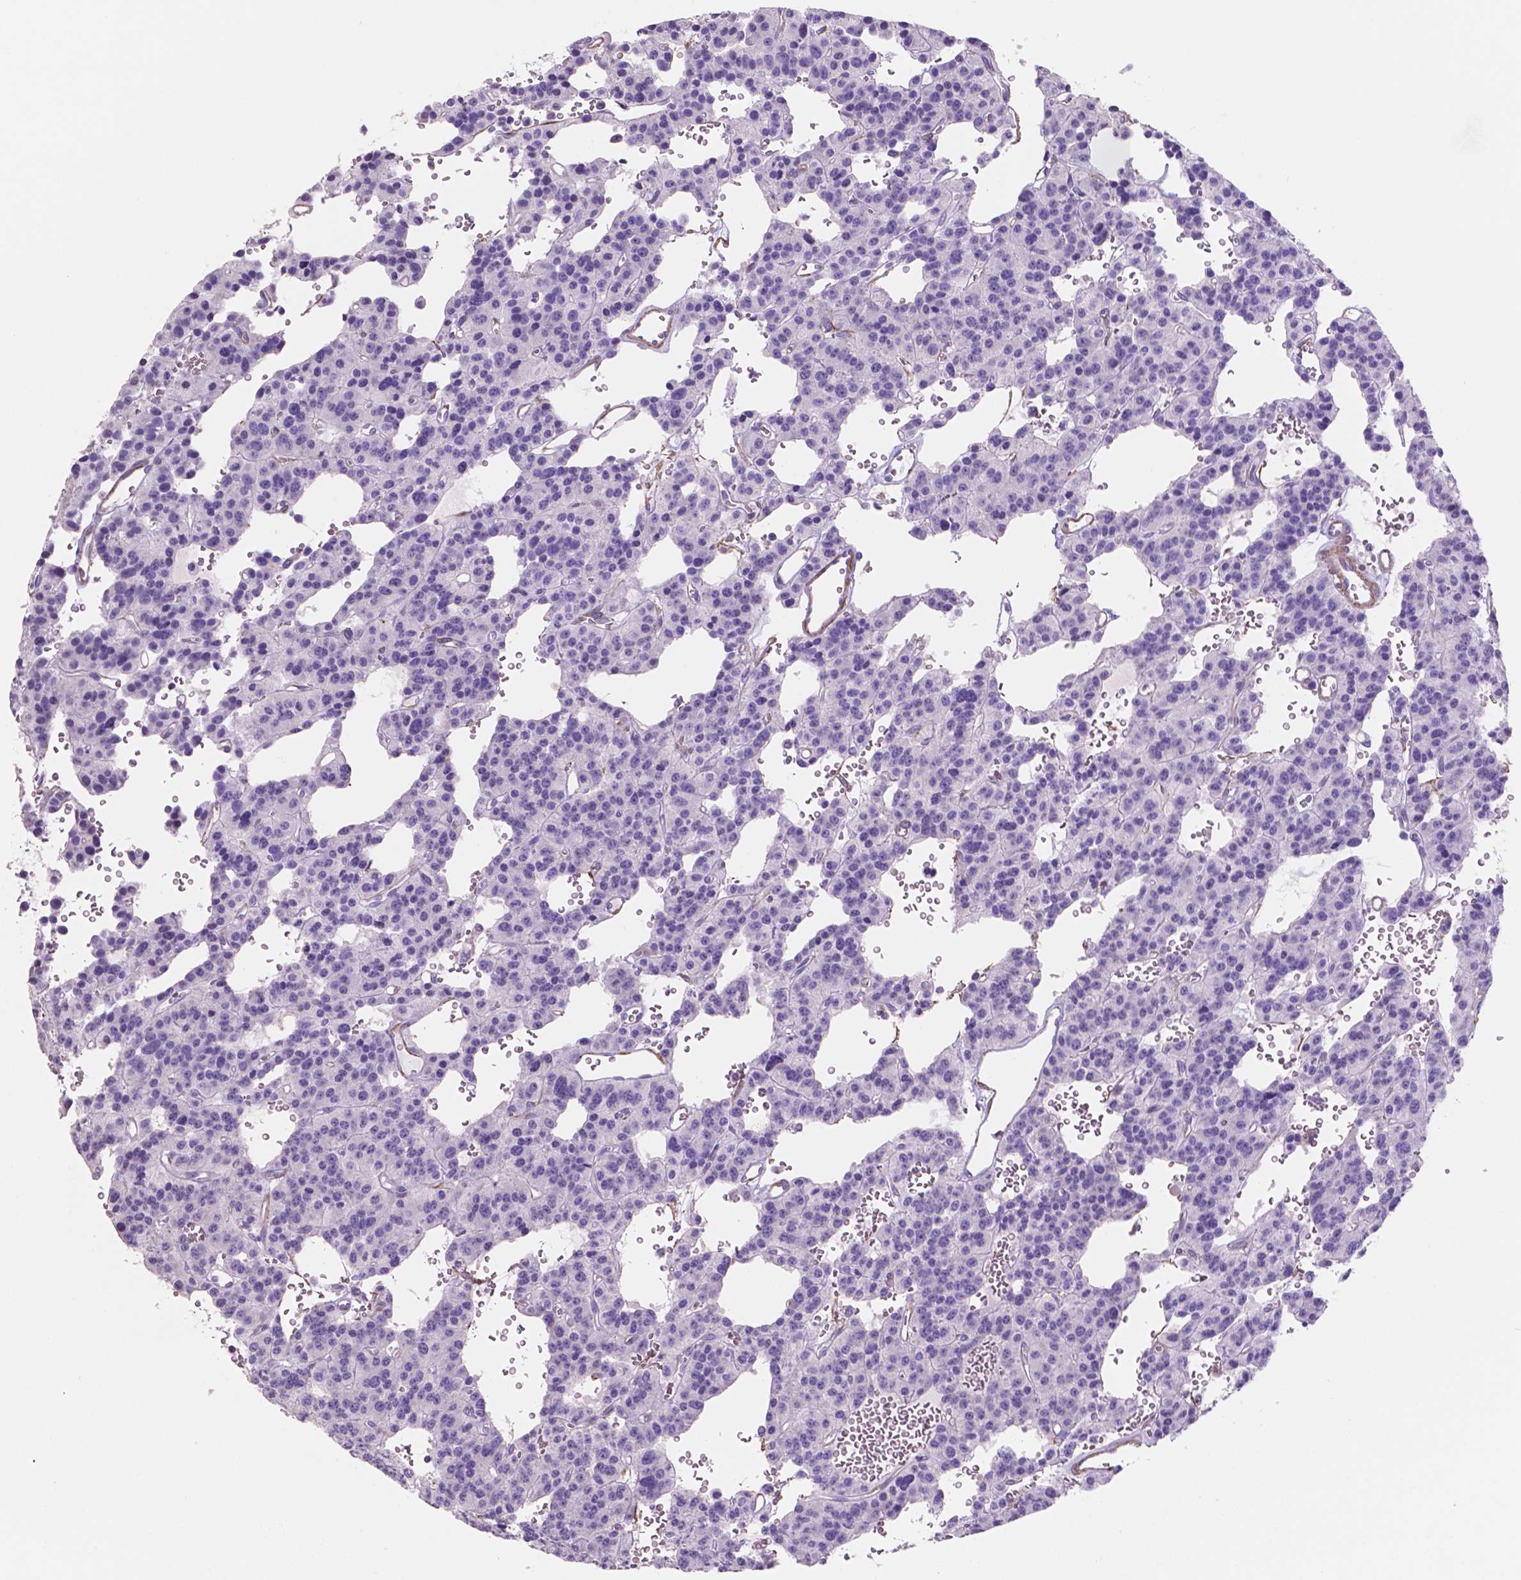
{"staining": {"intensity": "negative", "quantity": "none", "location": "none"}, "tissue": "carcinoid", "cell_type": "Tumor cells", "image_type": "cancer", "snomed": [{"axis": "morphology", "description": "Carcinoid, malignant, NOS"}, {"axis": "topography", "description": "Lung"}], "caption": "IHC image of neoplastic tissue: carcinoid stained with DAB (3,3'-diaminobenzidine) demonstrates no significant protein positivity in tumor cells.", "gene": "TOR2A", "patient": {"sex": "female", "age": 71}}